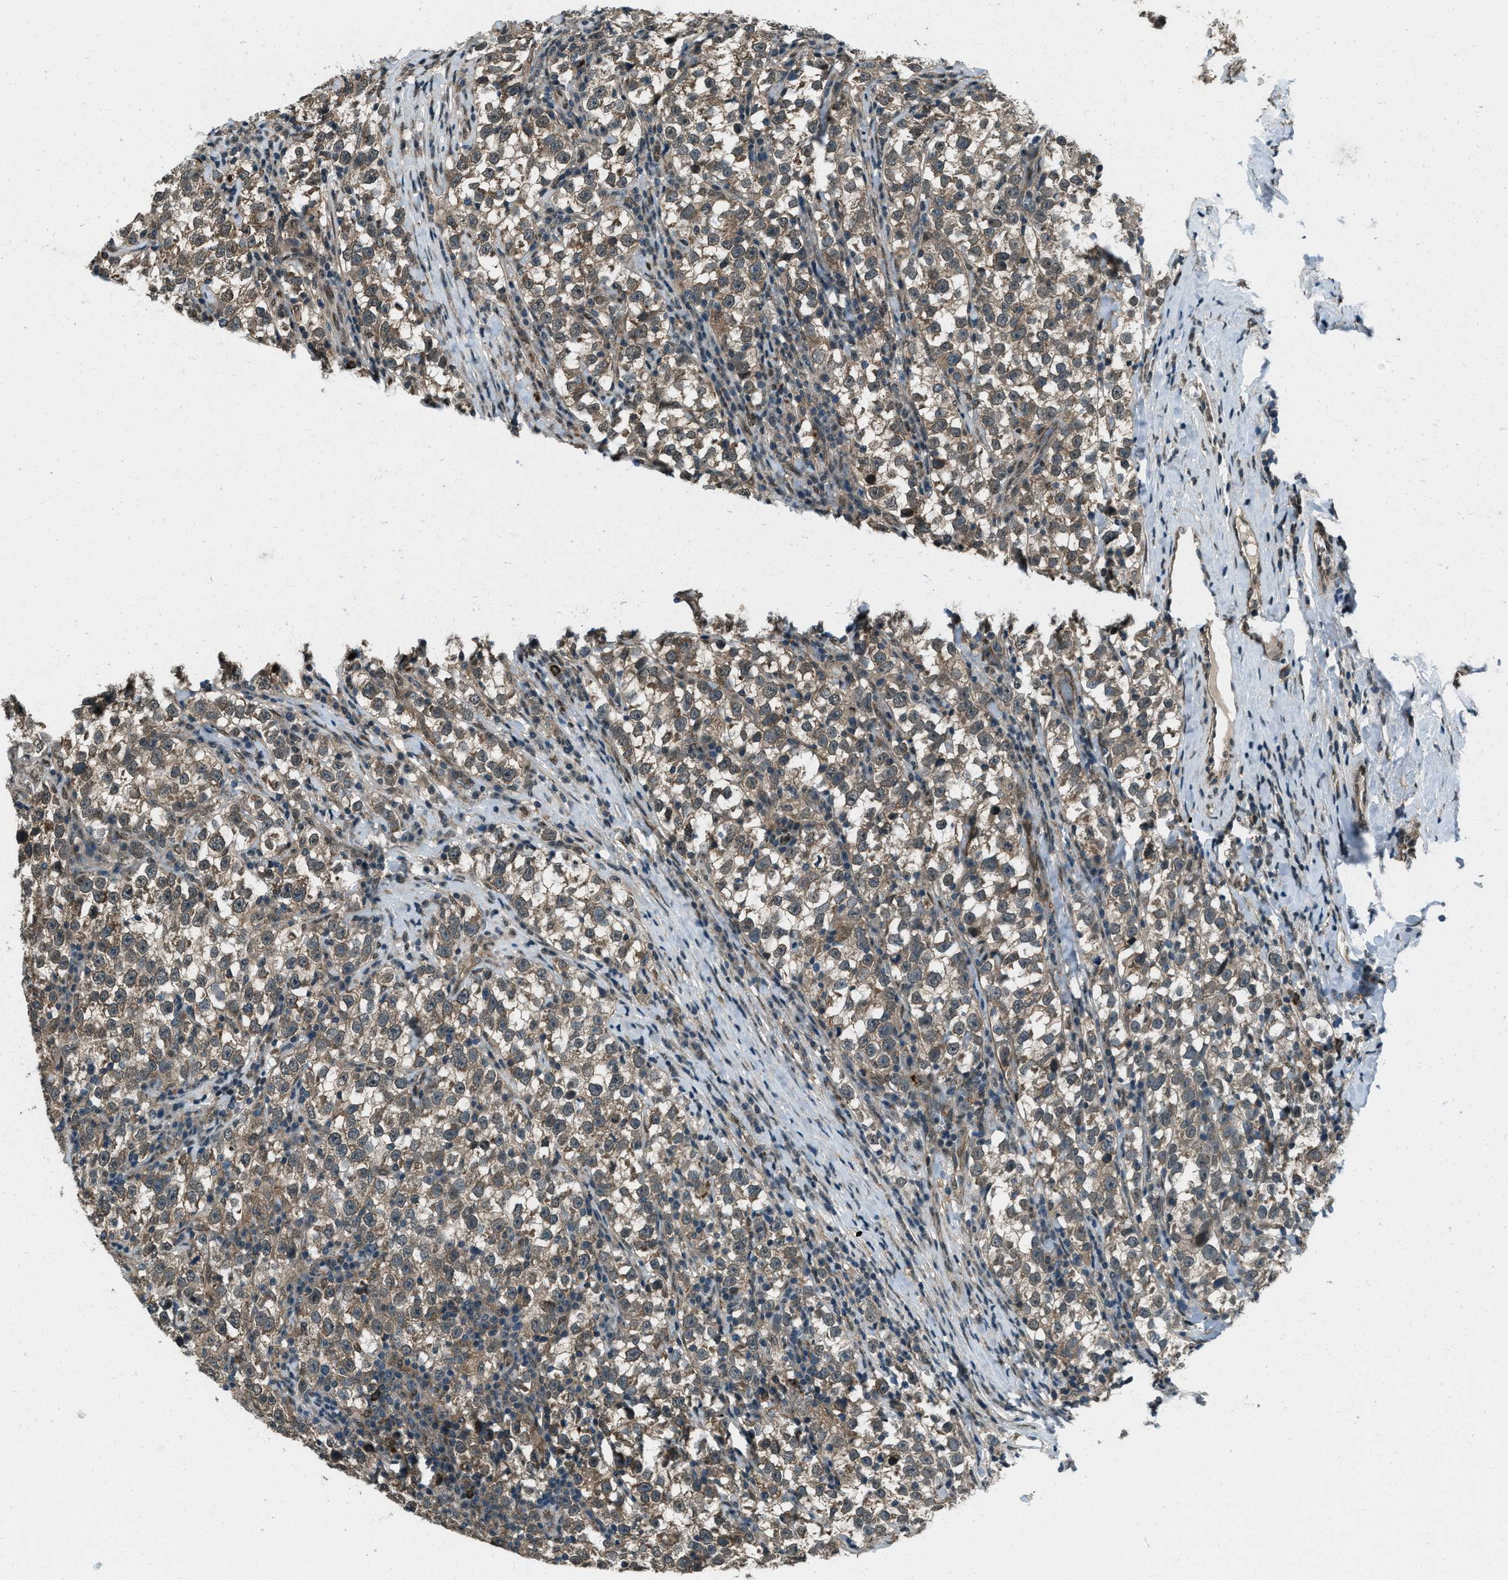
{"staining": {"intensity": "weak", "quantity": ">75%", "location": "cytoplasmic/membranous"}, "tissue": "testis cancer", "cell_type": "Tumor cells", "image_type": "cancer", "snomed": [{"axis": "morphology", "description": "Normal tissue, NOS"}, {"axis": "morphology", "description": "Seminoma, NOS"}, {"axis": "topography", "description": "Testis"}], "caption": "Testis cancer stained with a brown dye shows weak cytoplasmic/membranous positive positivity in about >75% of tumor cells.", "gene": "SVIL", "patient": {"sex": "male", "age": 43}}